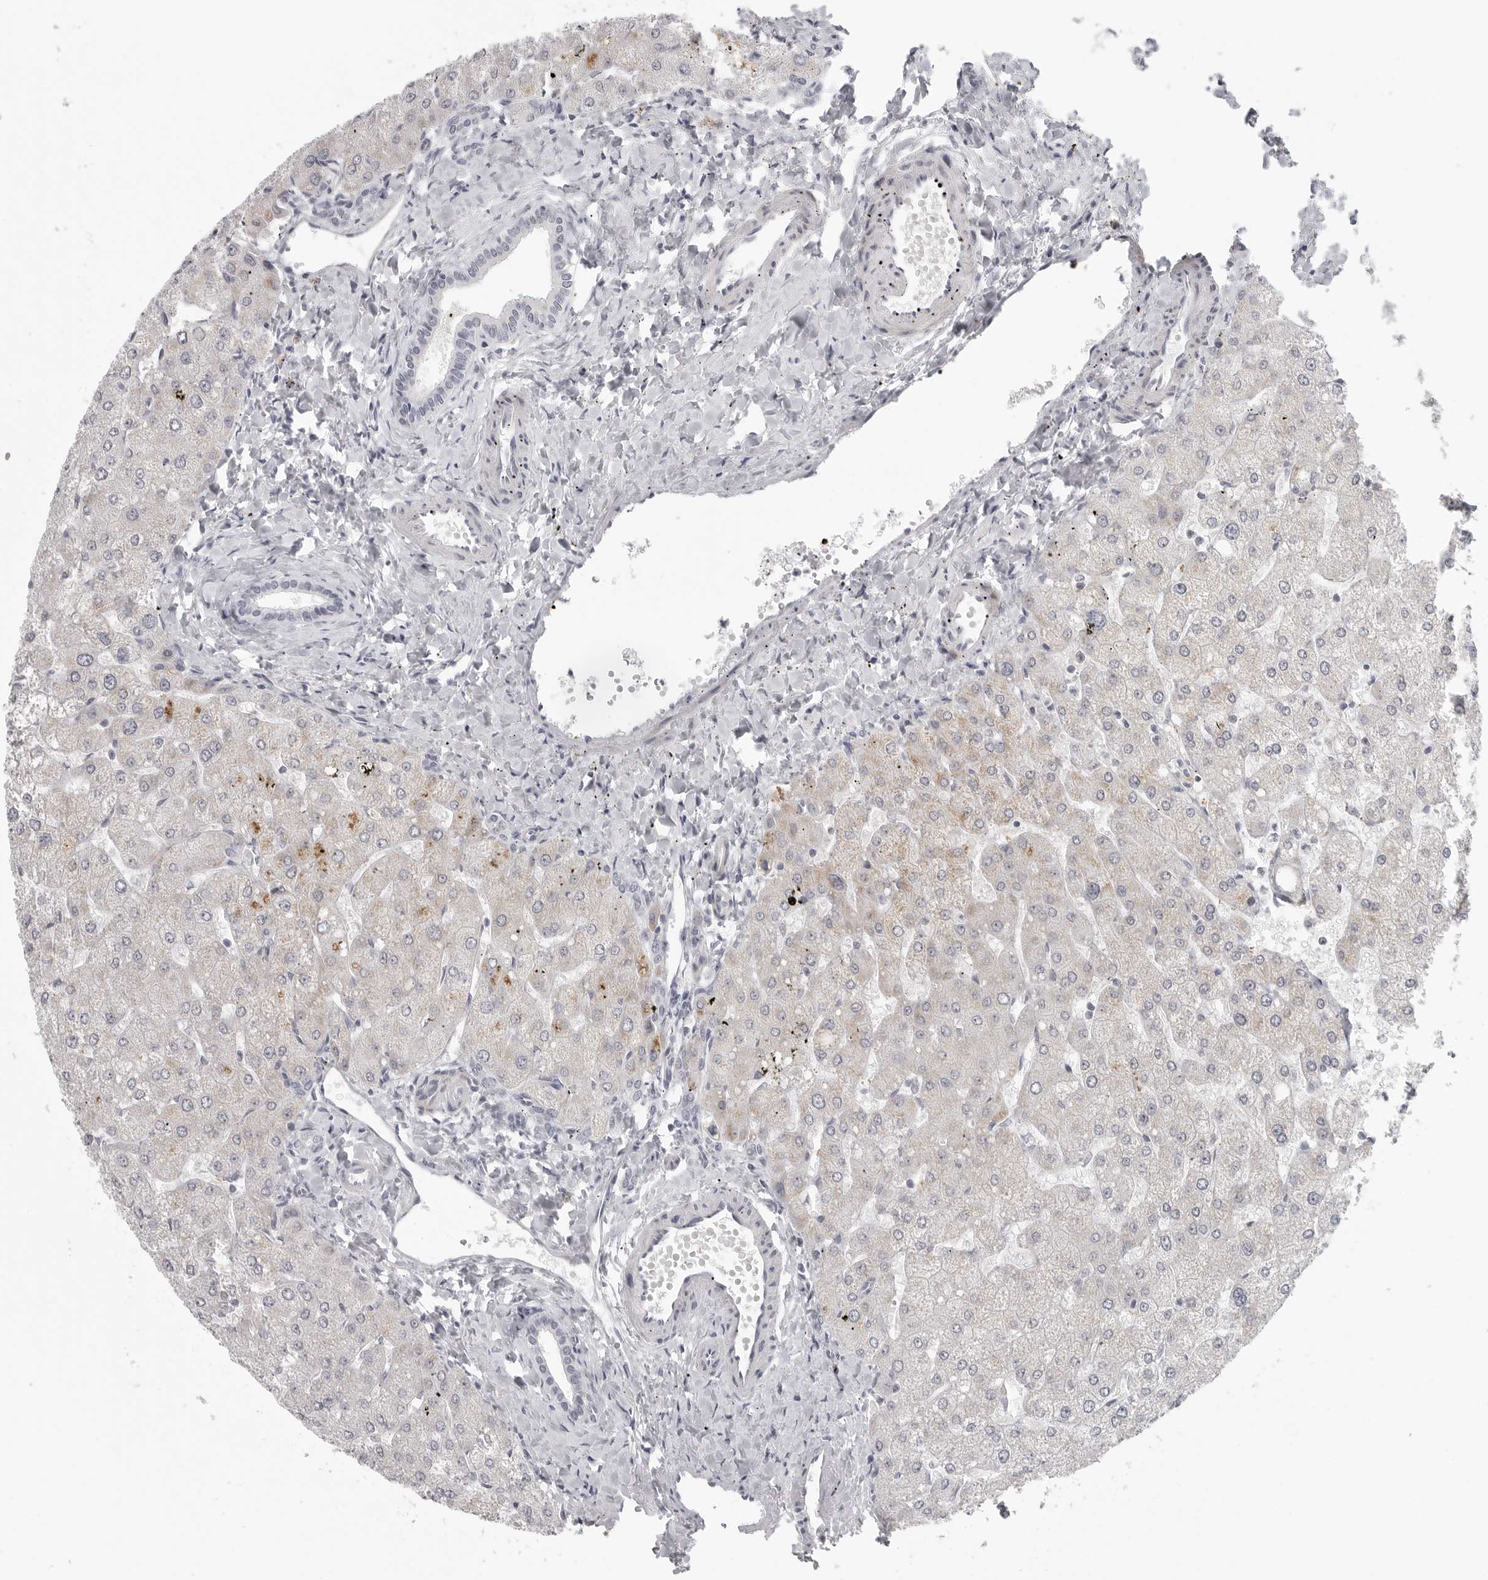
{"staining": {"intensity": "negative", "quantity": "none", "location": "none"}, "tissue": "liver", "cell_type": "Cholangiocytes", "image_type": "normal", "snomed": [{"axis": "morphology", "description": "Normal tissue, NOS"}, {"axis": "topography", "description": "Liver"}], "caption": "Immunohistochemistry photomicrograph of unremarkable liver: human liver stained with DAB (3,3'-diaminobenzidine) exhibits no significant protein staining in cholangiocytes. (DAB (3,3'-diaminobenzidine) immunohistochemistry visualized using brightfield microscopy, high magnification).", "gene": "TUT4", "patient": {"sex": "male", "age": 55}}